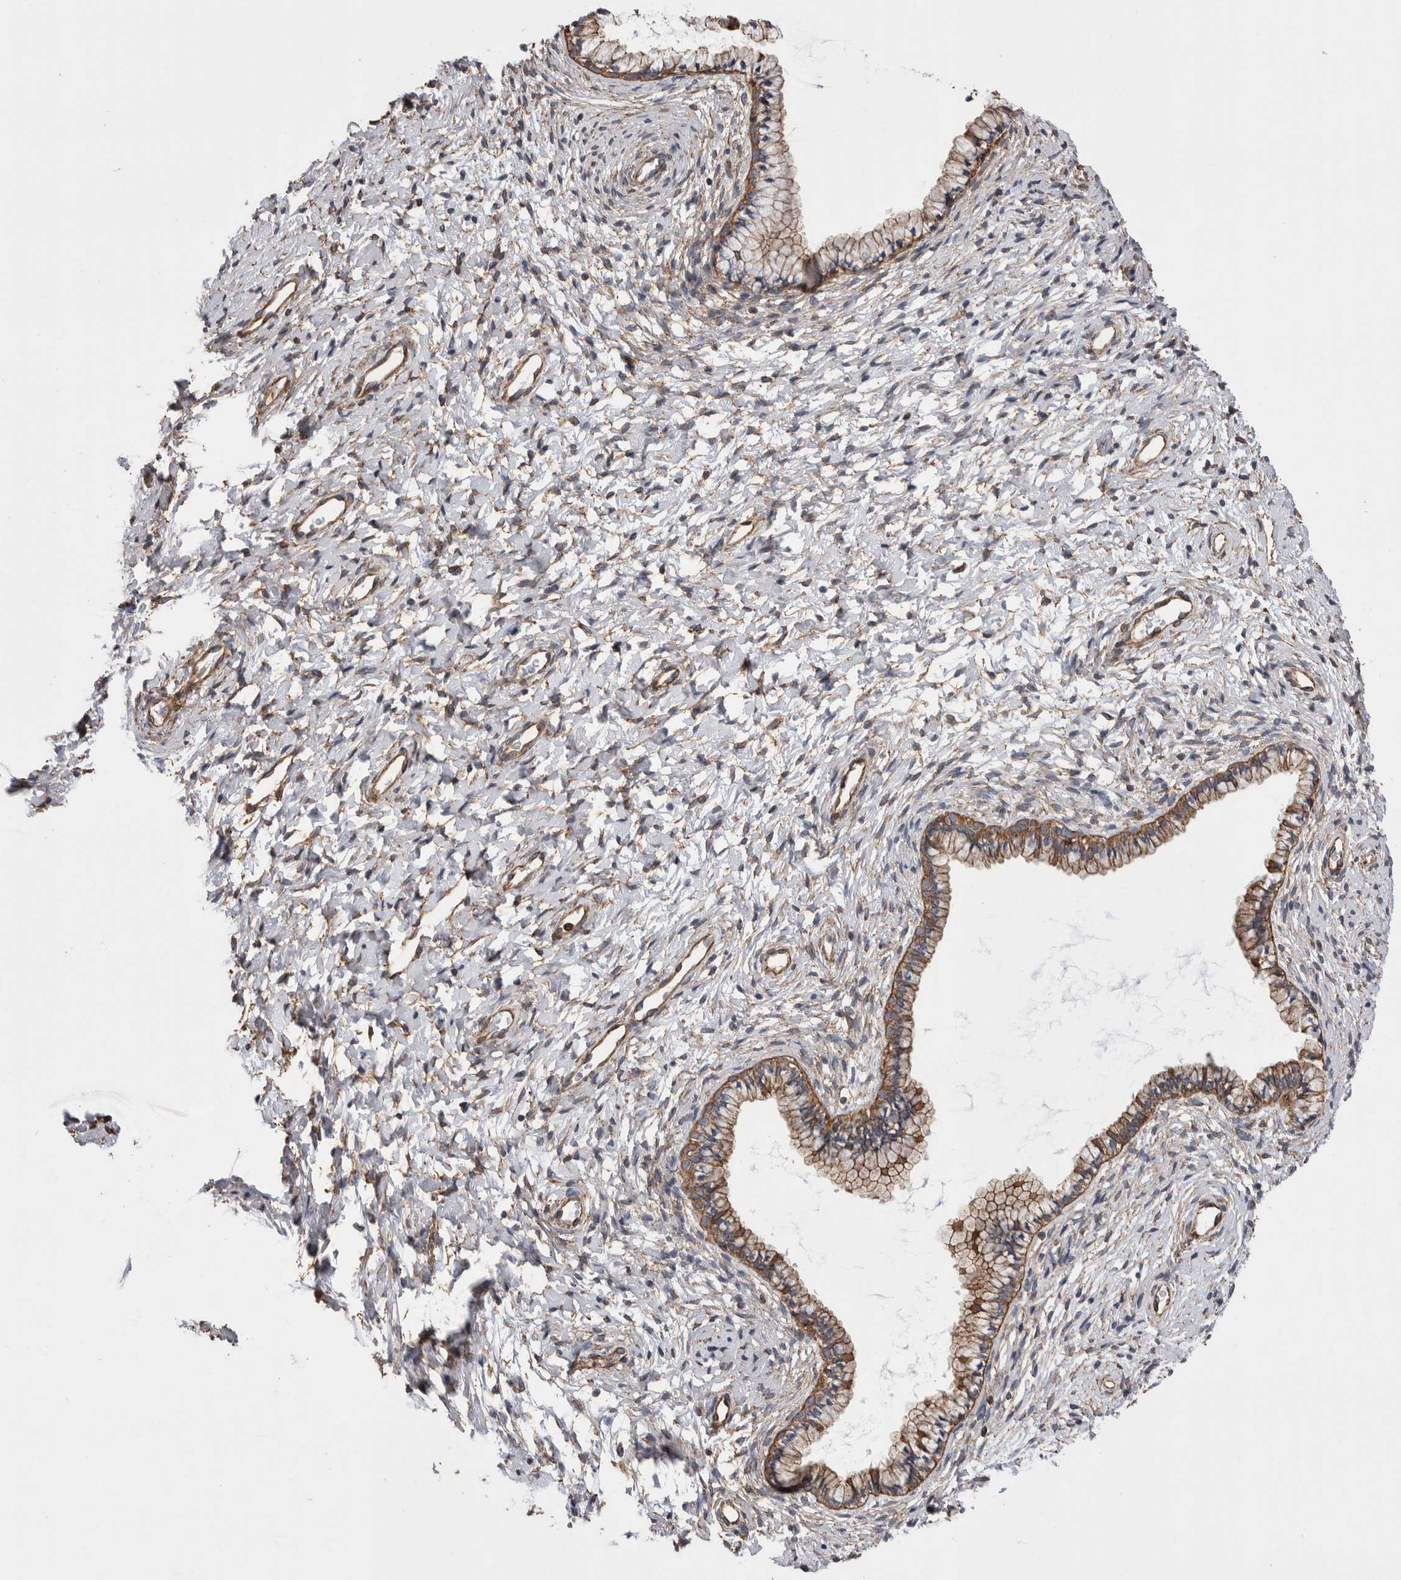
{"staining": {"intensity": "moderate", "quantity": ">75%", "location": "cytoplasmic/membranous"}, "tissue": "cervix", "cell_type": "Glandular cells", "image_type": "normal", "snomed": [{"axis": "morphology", "description": "Normal tissue, NOS"}, {"axis": "topography", "description": "Cervix"}], "caption": "Protein staining displays moderate cytoplasmic/membranous positivity in approximately >75% of glandular cells in unremarkable cervix. (brown staining indicates protein expression, while blue staining denotes nuclei).", "gene": "KIF12", "patient": {"sex": "female", "age": 72}}